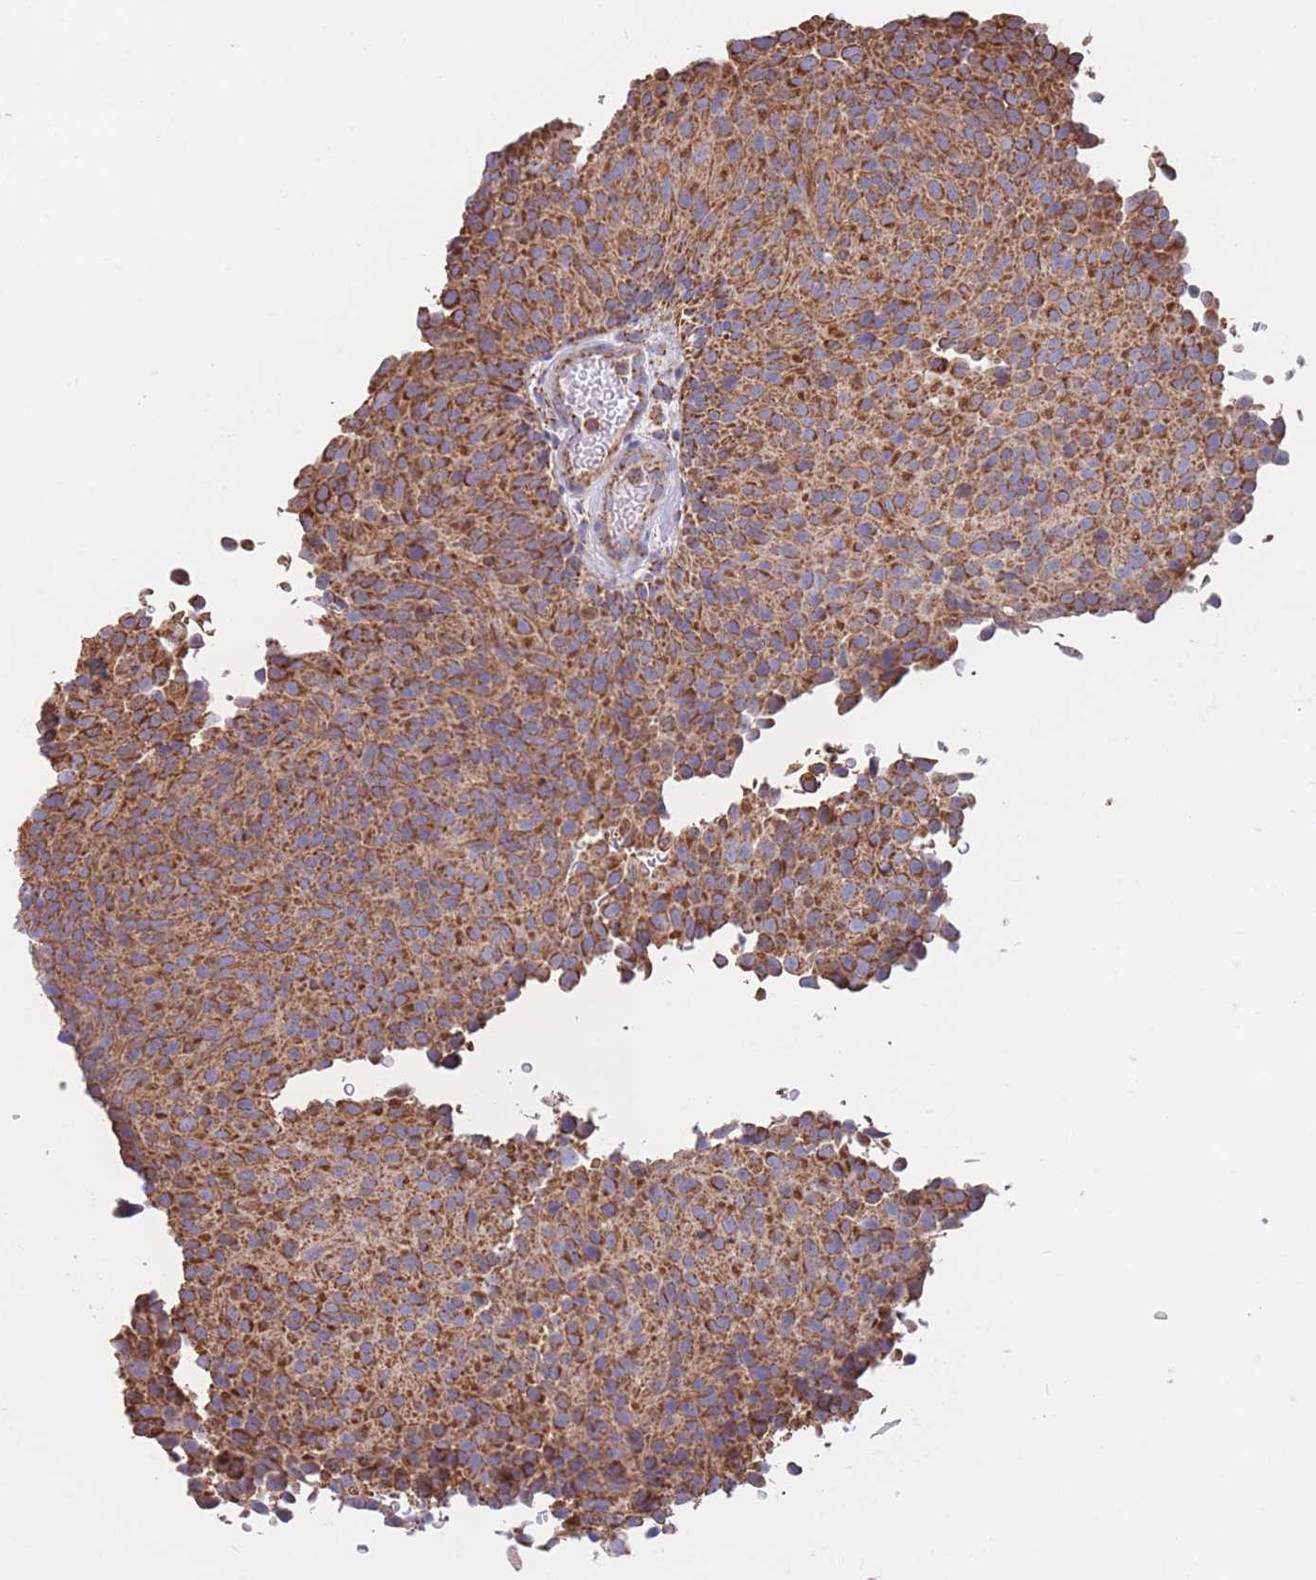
{"staining": {"intensity": "strong", "quantity": ">75%", "location": "cytoplasmic/membranous"}, "tissue": "urothelial cancer", "cell_type": "Tumor cells", "image_type": "cancer", "snomed": [{"axis": "morphology", "description": "Urothelial carcinoma, Low grade"}, {"axis": "topography", "description": "Urinary bladder"}], "caption": "IHC (DAB) staining of human urothelial carcinoma (low-grade) shows strong cytoplasmic/membranous protein expression in approximately >75% of tumor cells.", "gene": "FKBP8", "patient": {"sex": "male", "age": 78}}